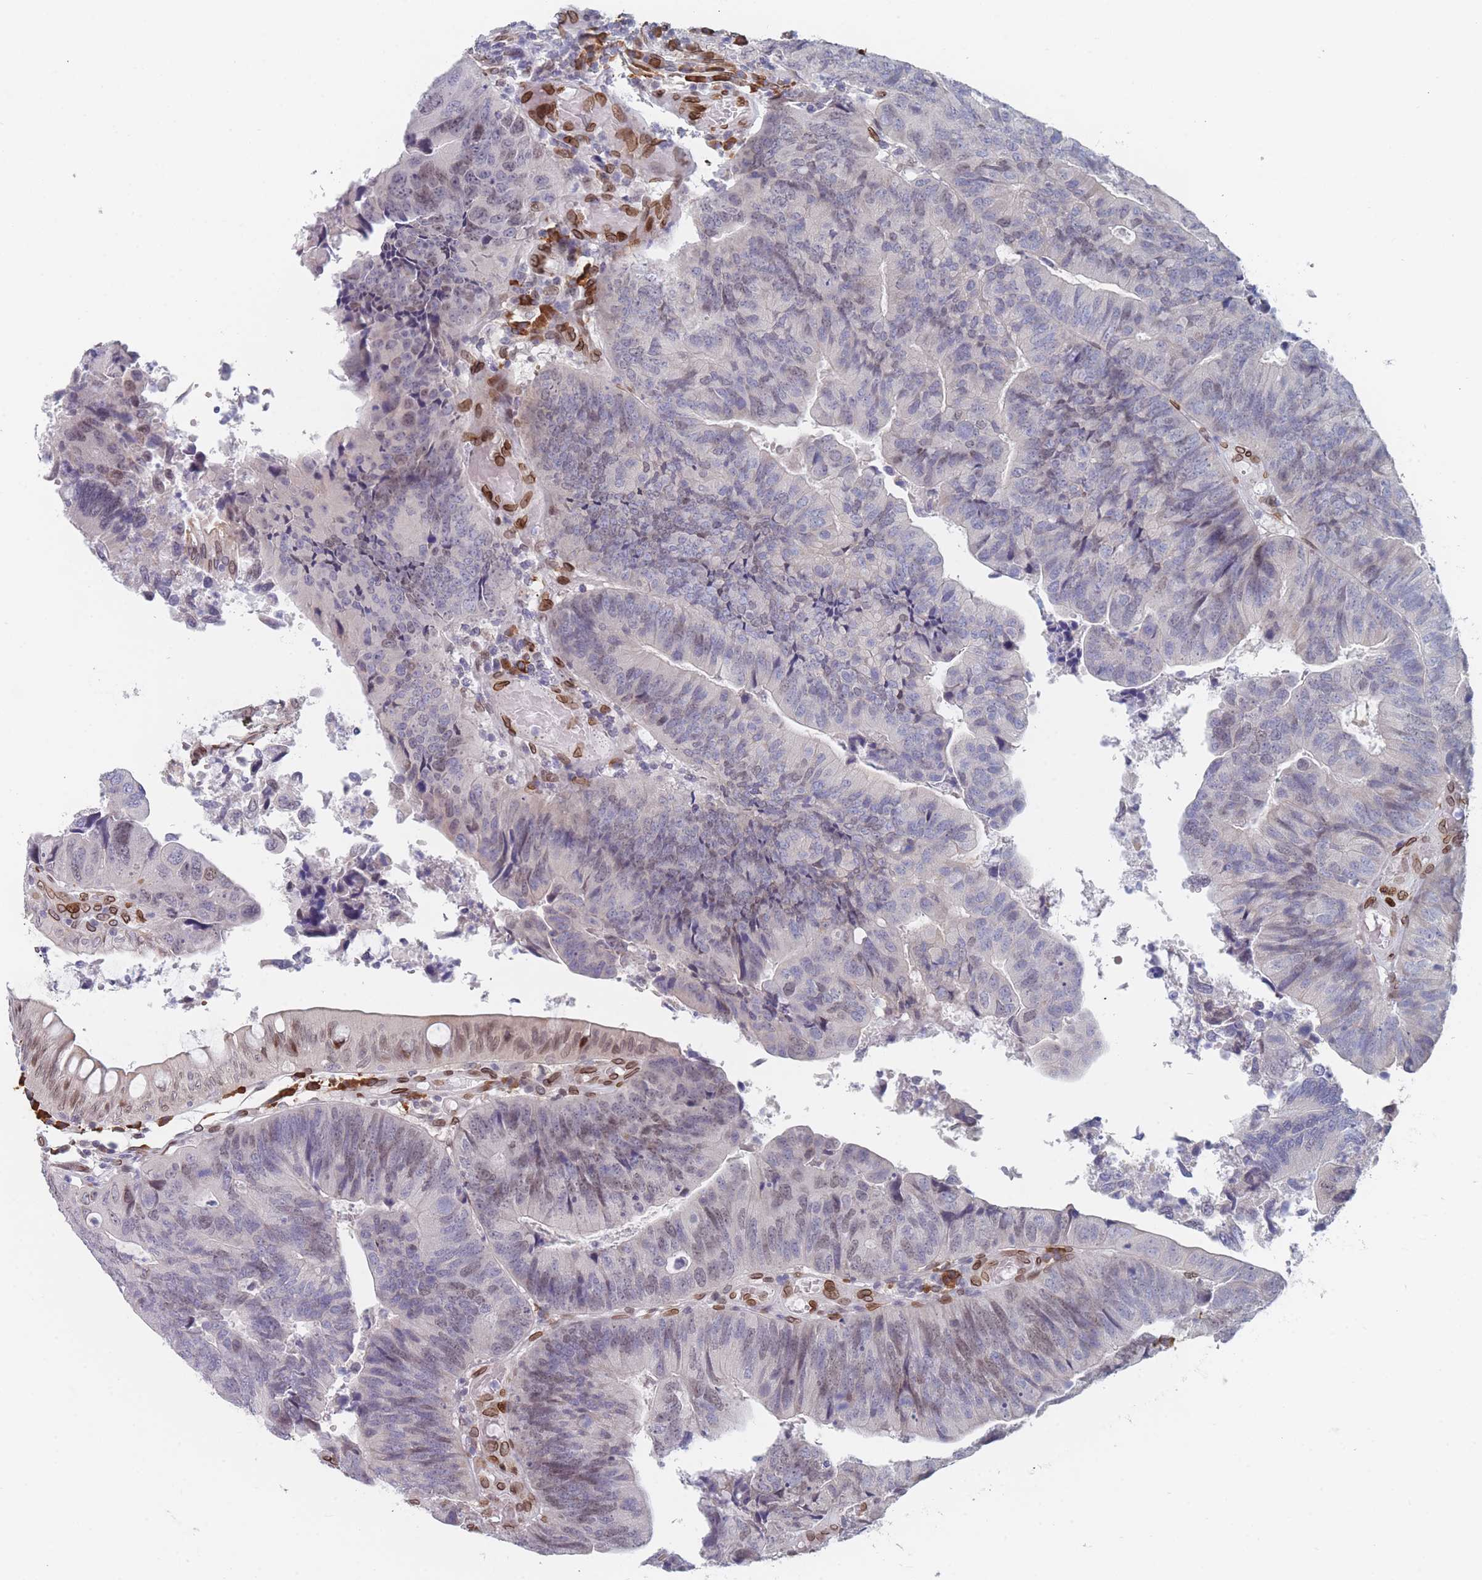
{"staining": {"intensity": "moderate", "quantity": "<25%", "location": "cytoplasmic/membranous,nuclear"}, "tissue": "colorectal cancer", "cell_type": "Tumor cells", "image_type": "cancer", "snomed": [{"axis": "morphology", "description": "Adenocarcinoma, NOS"}, {"axis": "topography", "description": "Colon"}], "caption": "DAB immunohistochemical staining of human colorectal cancer (adenocarcinoma) exhibits moderate cytoplasmic/membranous and nuclear protein staining in approximately <25% of tumor cells.", "gene": "ZBTB1", "patient": {"sex": "female", "age": 67}}